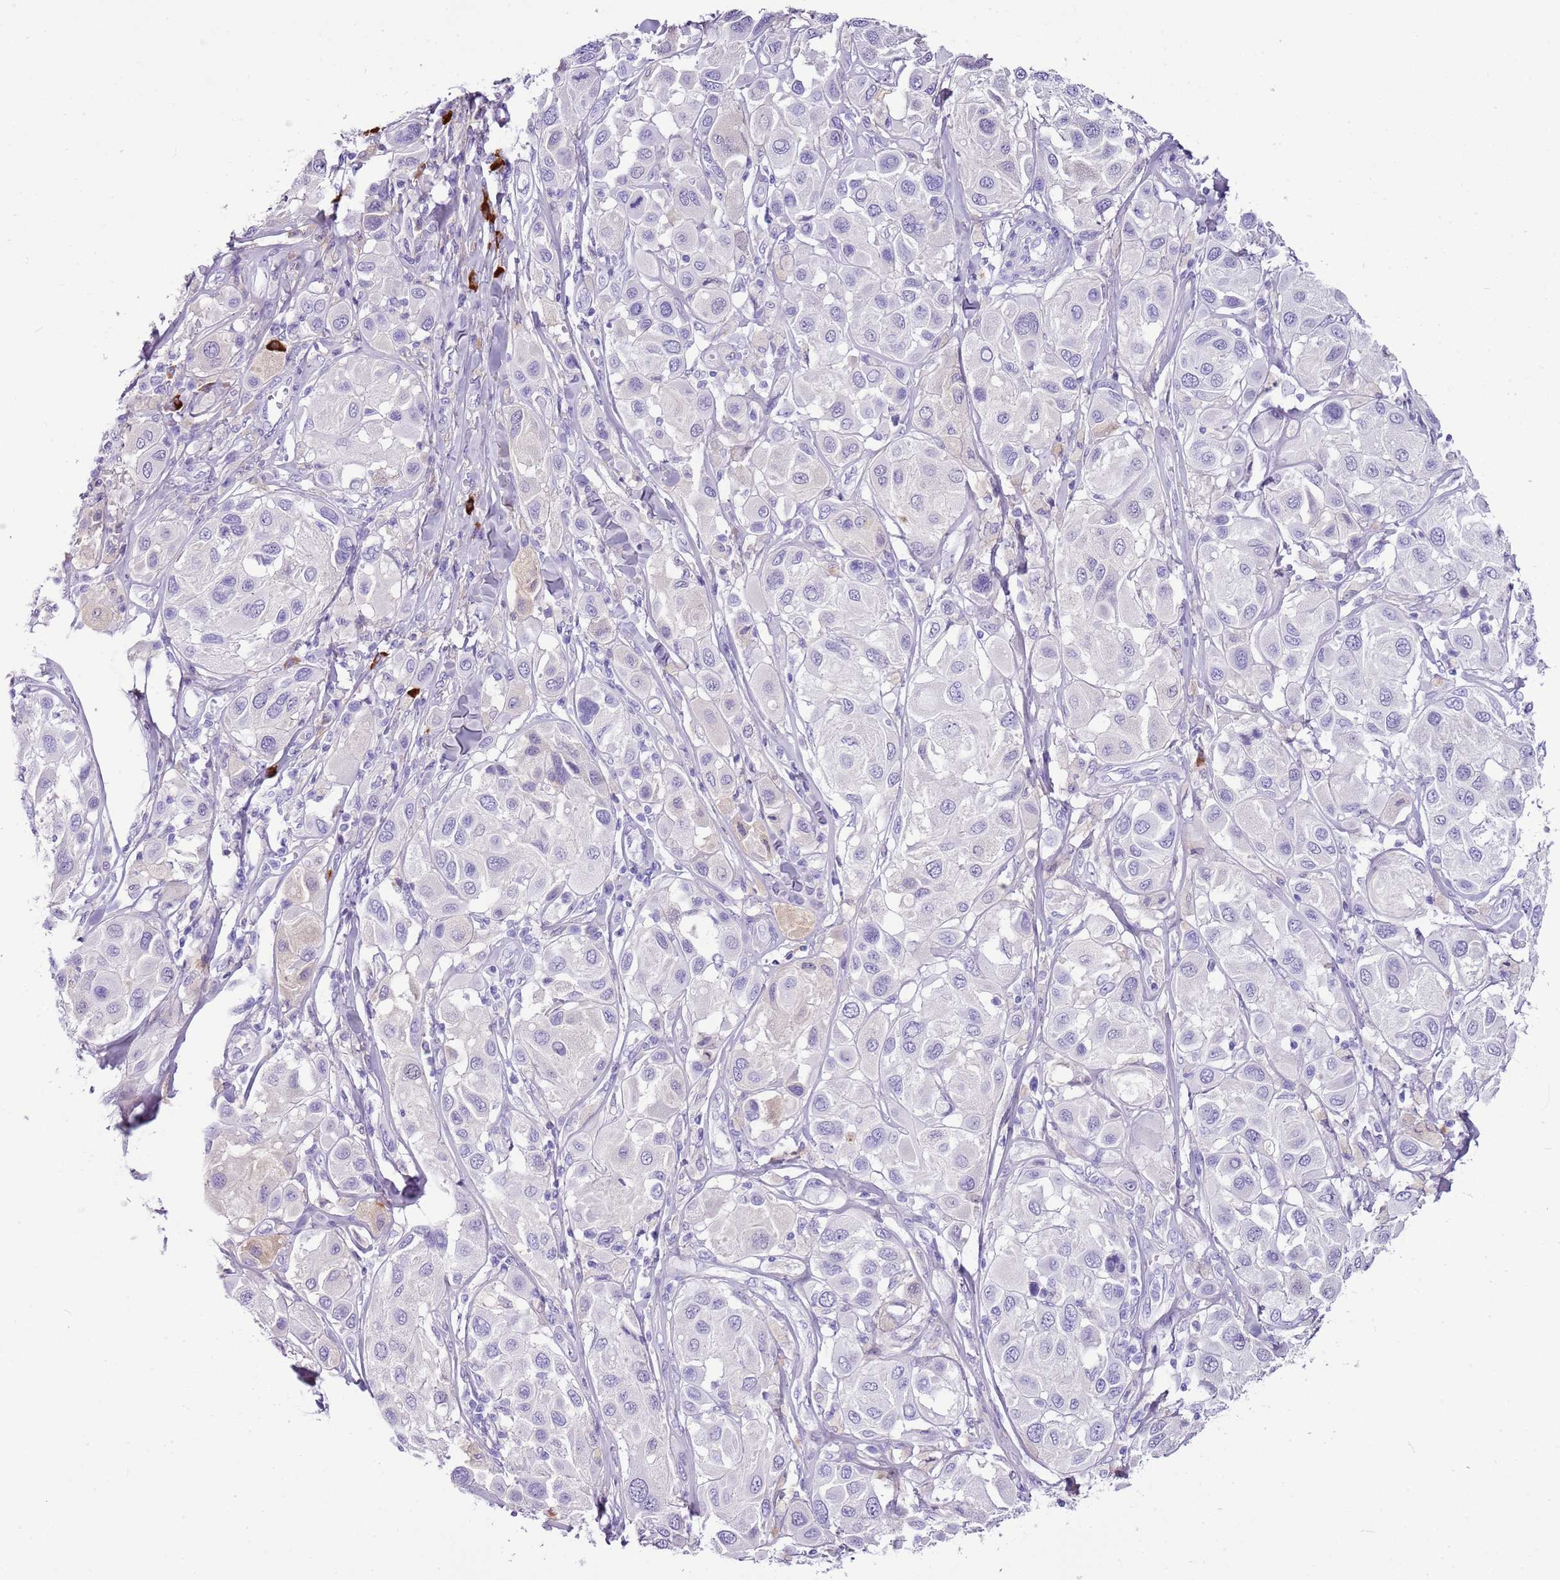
{"staining": {"intensity": "negative", "quantity": "none", "location": "none"}, "tissue": "melanoma", "cell_type": "Tumor cells", "image_type": "cancer", "snomed": [{"axis": "morphology", "description": "Malignant melanoma, Metastatic site"}, {"axis": "topography", "description": "Skin"}], "caption": "This is a image of immunohistochemistry staining of melanoma, which shows no expression in tumor cells. (DAB immunohistochemistry with hematoxylin counter stain).", "gene": "IGKV3D-11", "patient": {"sex": "male", "age": 41}}